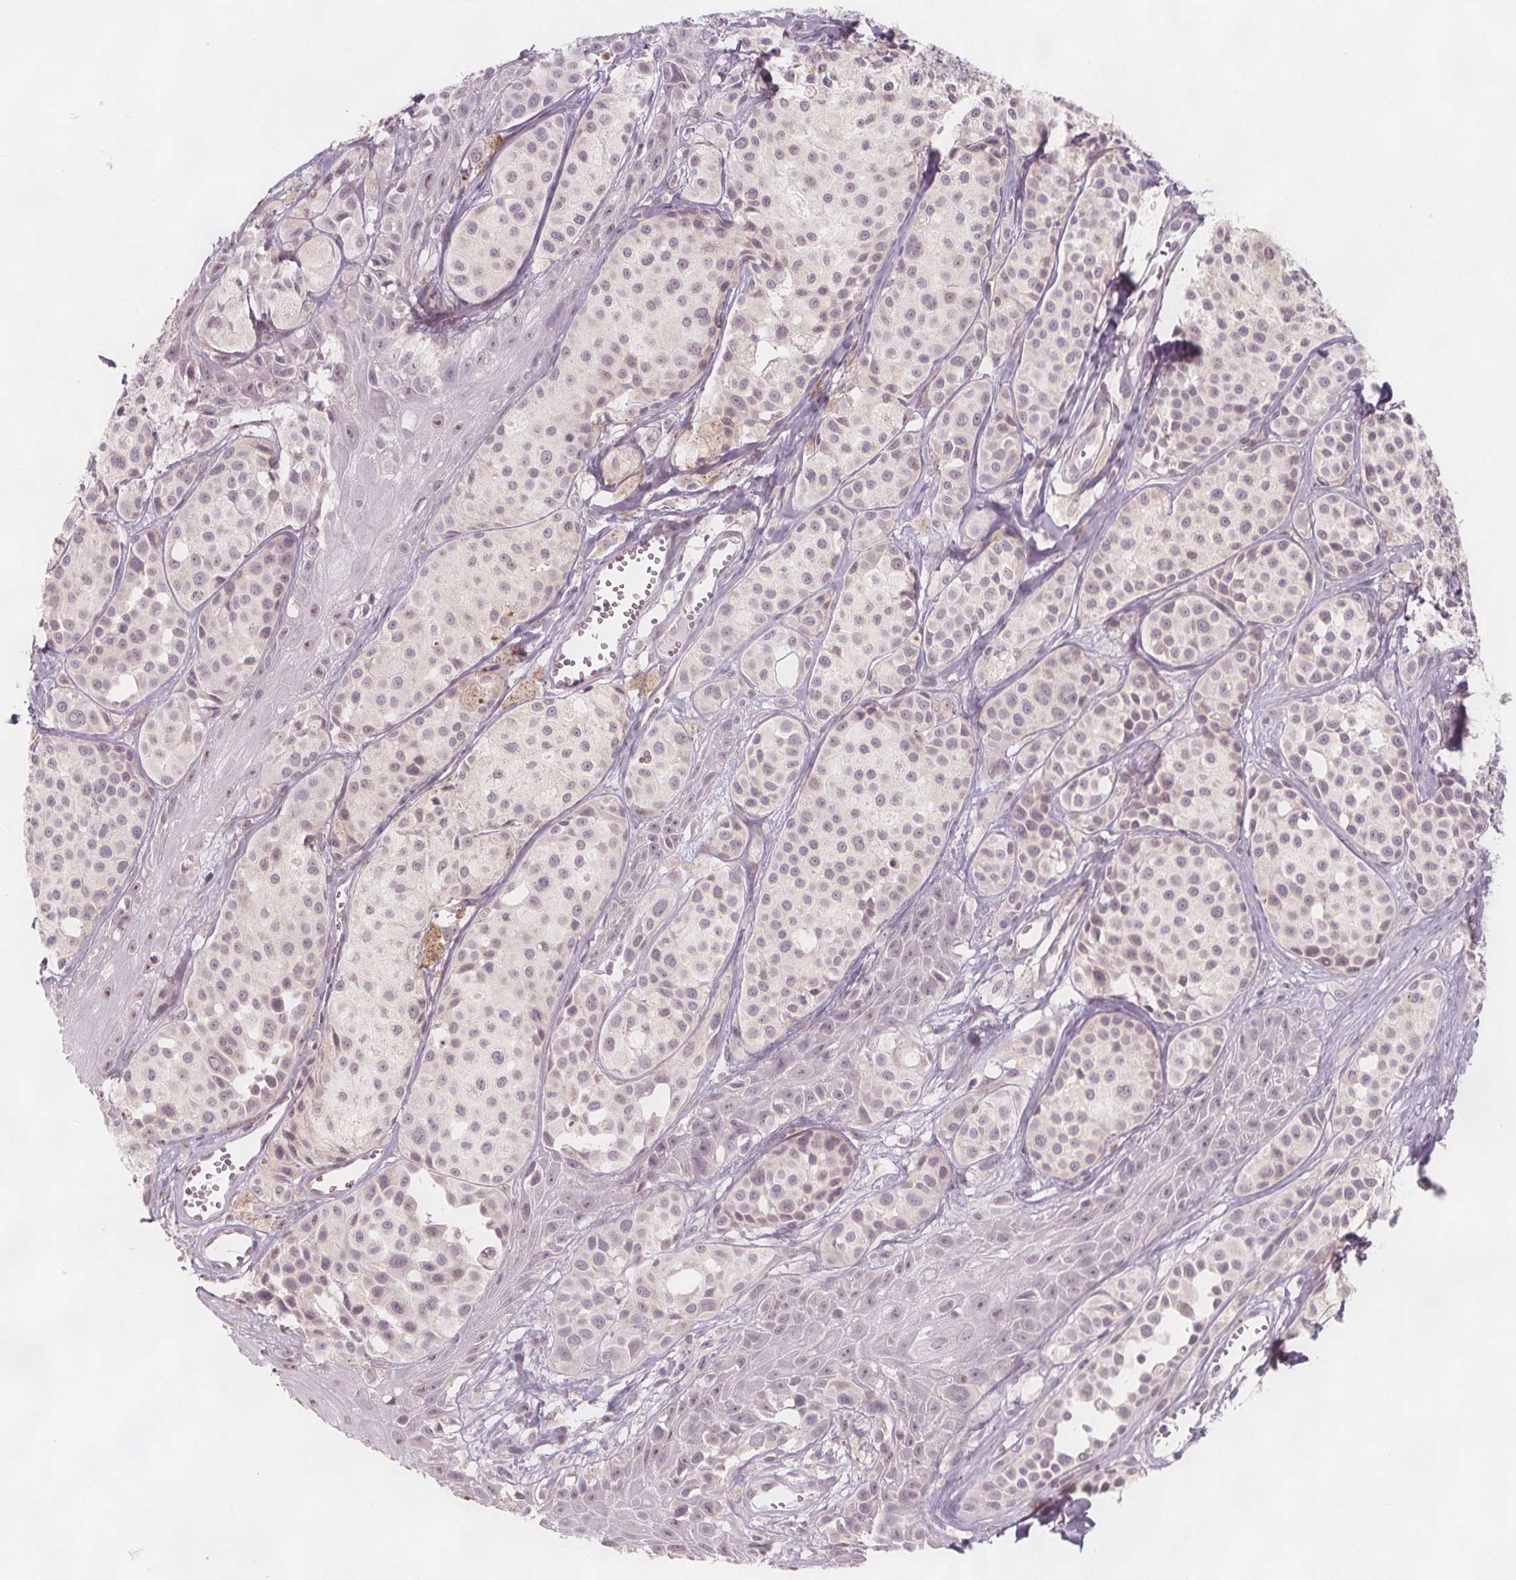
{"staining": {"intensity": "negative", "quantity": "none", "location": "none"}, "tissue": "melanoma", "cell_type": "Tumor cells", "image_type": "cancer", "snomed": [{"axis": "morphology", "description": "Malignant melanoma, NOS"}, {"axis": "topography", "description": "Skin"}], "caption": "High magnification brightfield microscopy of melanoma stained with DAB (brown) and counterstained with hematoxylin (blue): tumor cells show no significant staining.", "gene": "C1orf167", "patient": {"sex": "male", "age": 77}}